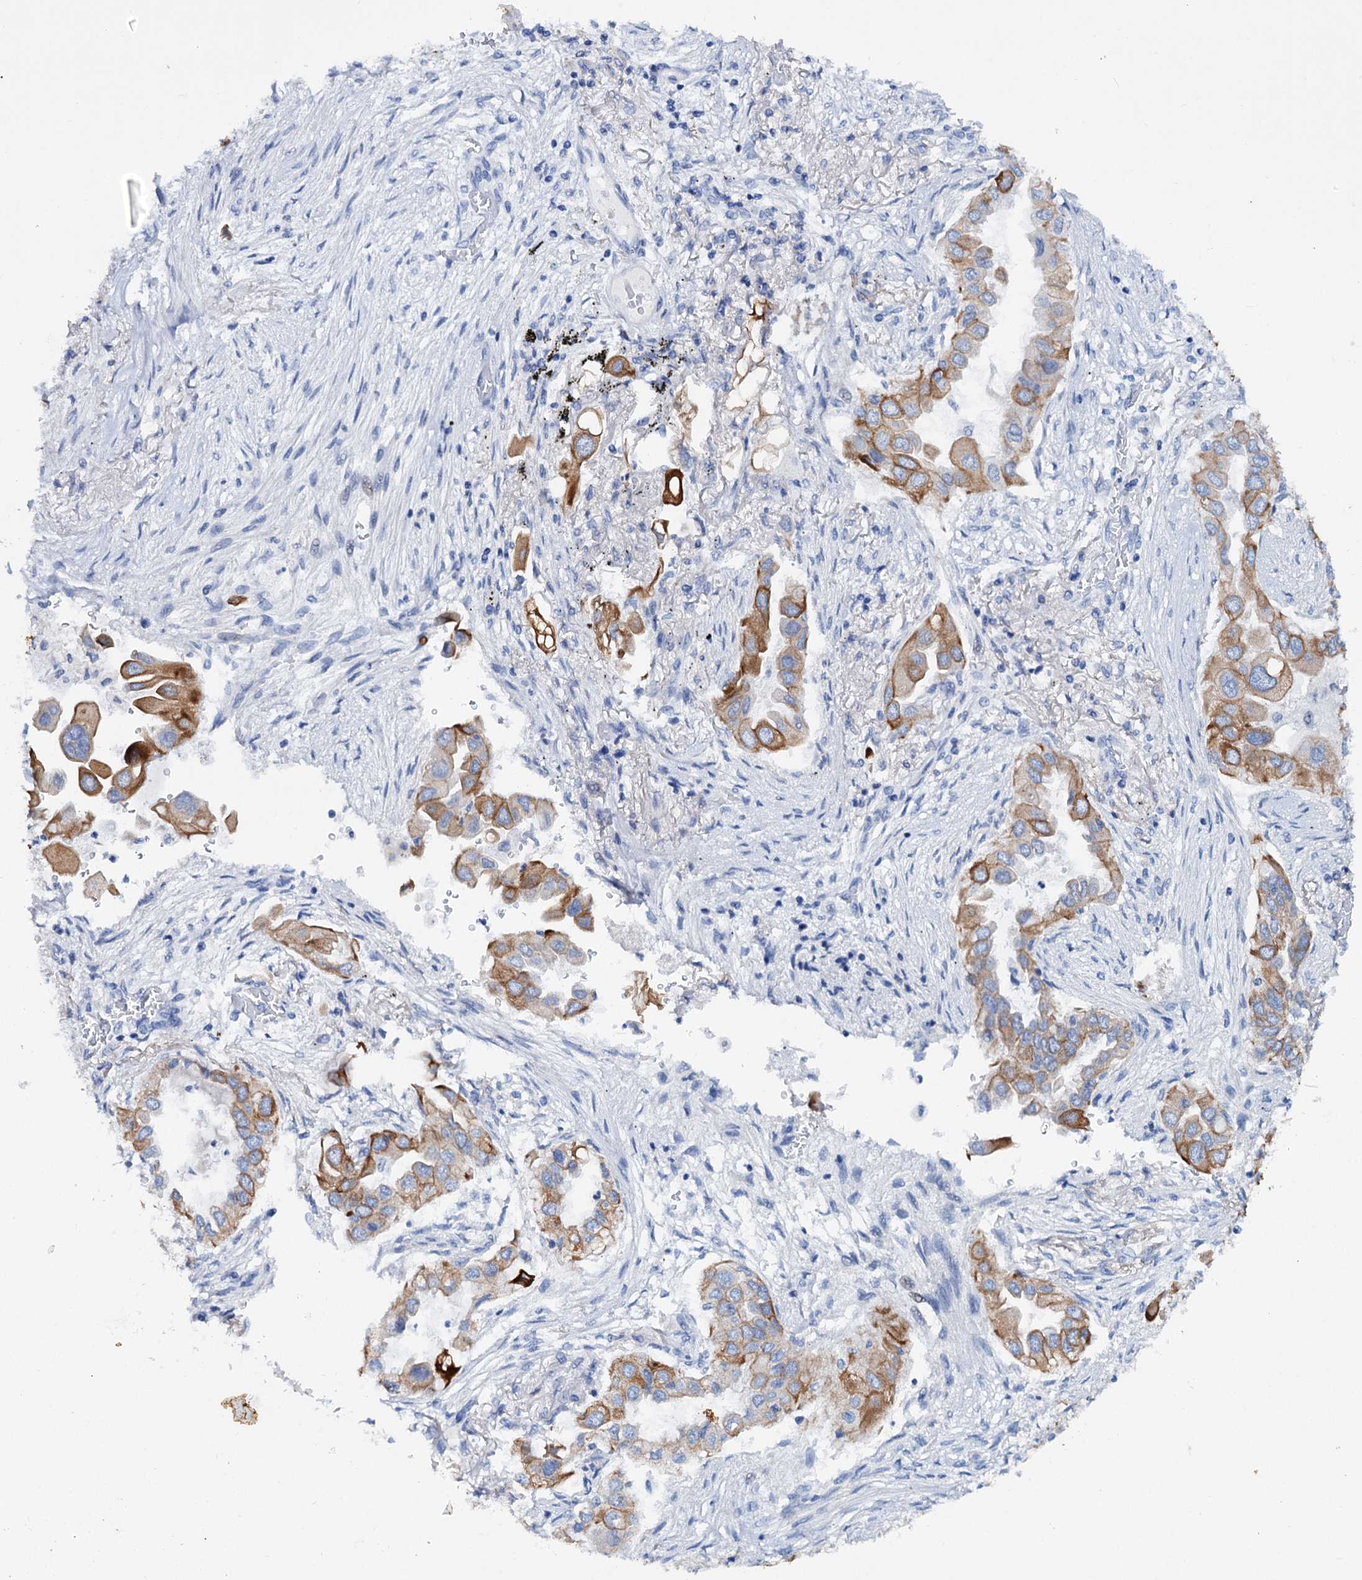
{"staining": {"intensity": "moderate", "quantity": ">75%", "location": "cytoplasmic/membranous"}, "tissue": "lung cancer", "cell_type": "Tumor cells", "image_type": "cancer", "snomed": [{"axis": "morphology", "description": "Adenocarcinoma, NOS"}, {"axis": "topography", "description": "Lung"}], "caption": "Immunohistochemical staining of lung adenocarcinoma shows medium levels of moderate cytoplasmic/membranous staining in about >75% of tumor cells.", "gene": "FAAP20", "patient": {"sex": "female", "age": 76}}